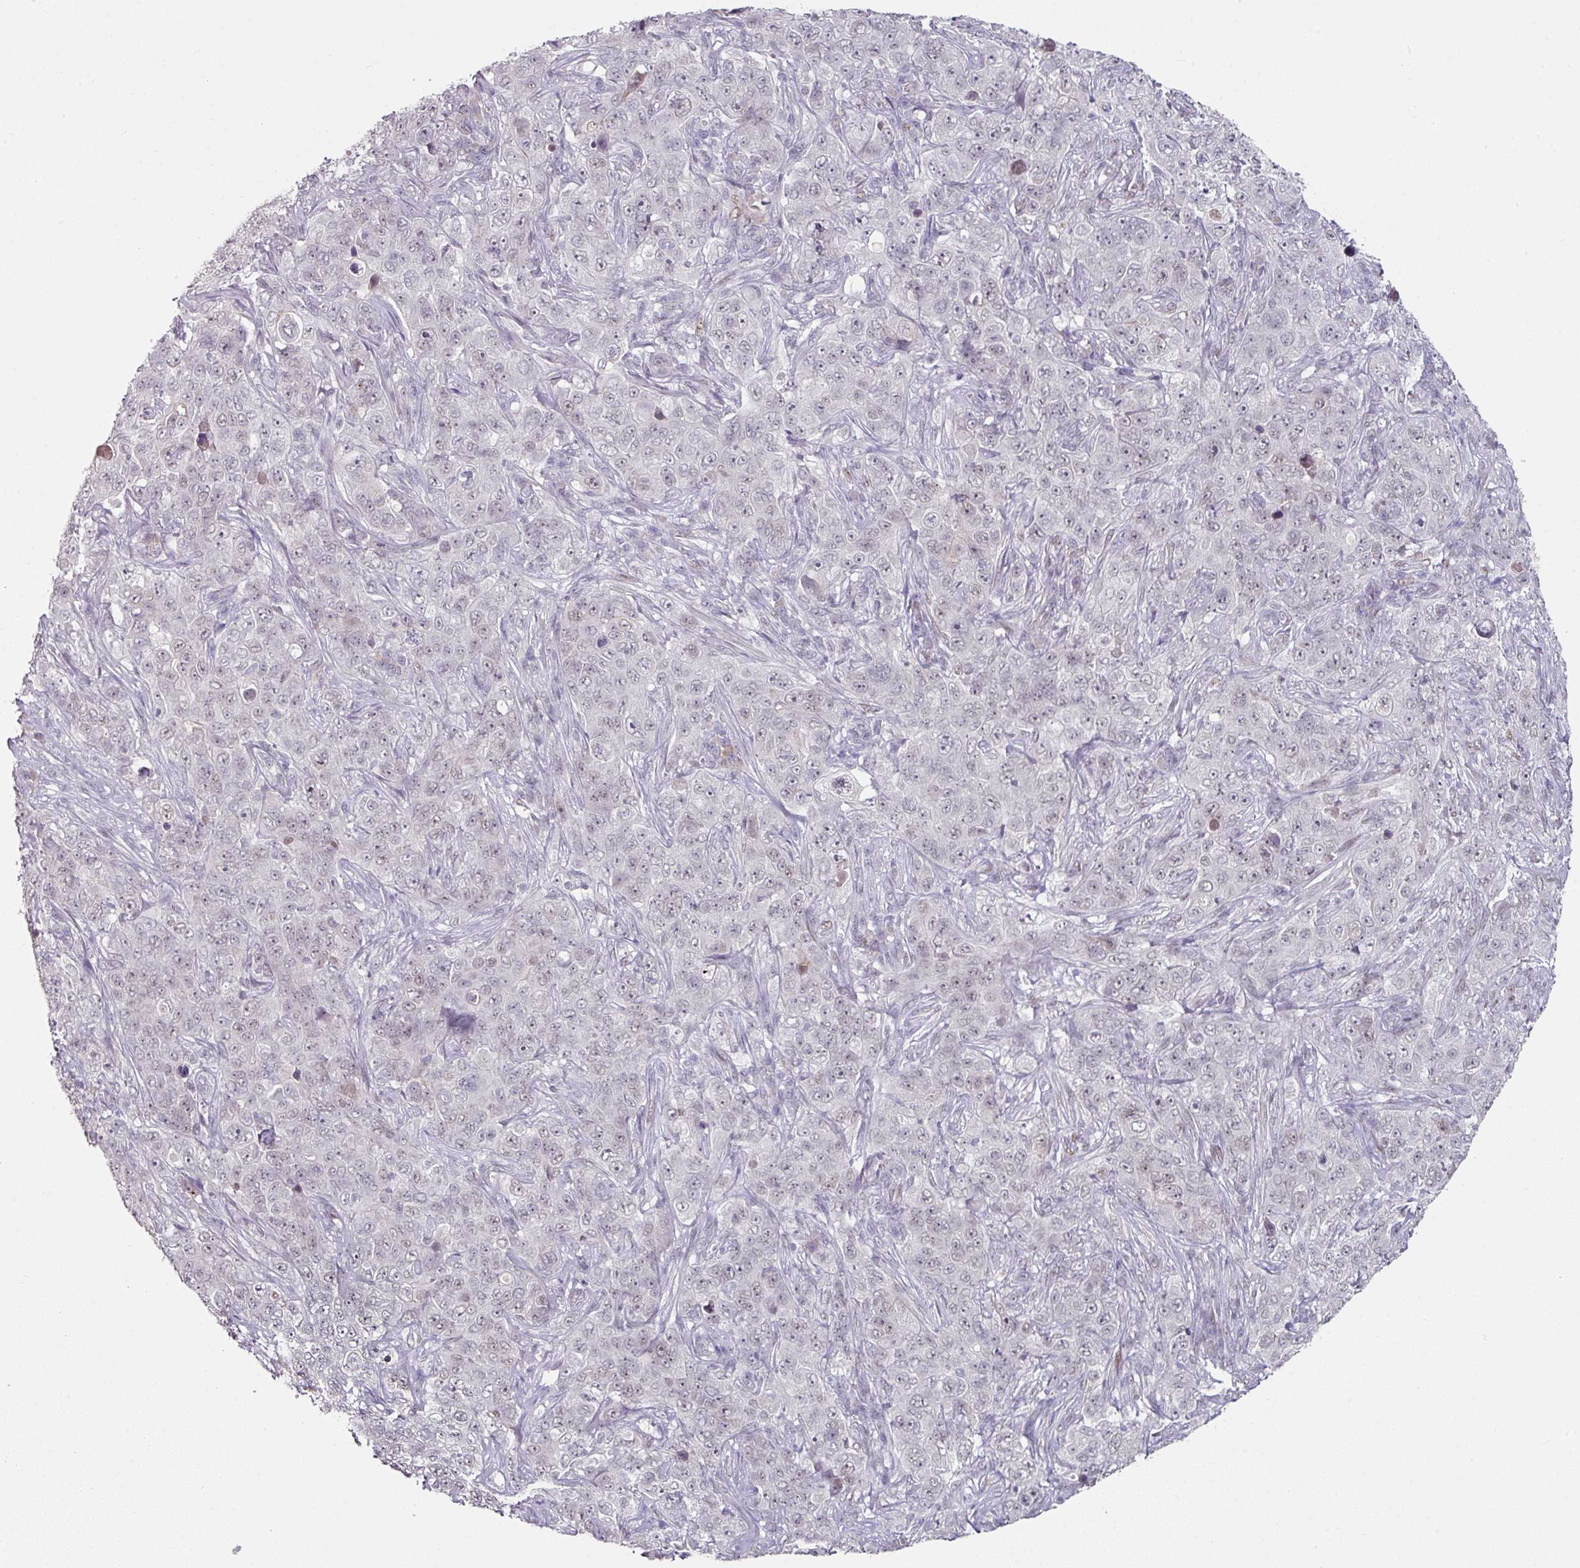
{"staining": {"intensity": "weak", "quantity": ">75%", "location": "nuclear"}, "tissue": "pancreatic cancer", "cell_type": "Tumor cells", "image_type": "cancer", "snomed": [{"axis": "morphology", "description": "Adenocarcinoma, NOS"}, {"axis": "topography", "description": "Pancreas"}], "caption": "DAB (3,3'-diaminobenzidine) immunohistochemical staining of human adenocarcinoma (pancreatic) displays weak nuclear protein expression in about >75% of tumor cells. The staining was performed using DAB to visualize the protein expression in brown, while the nuclei were stained in blue with hematoxylin (Magnification: 20x).", "gene": "ELK1", "patient": {"sex": "male", "age": 68}}